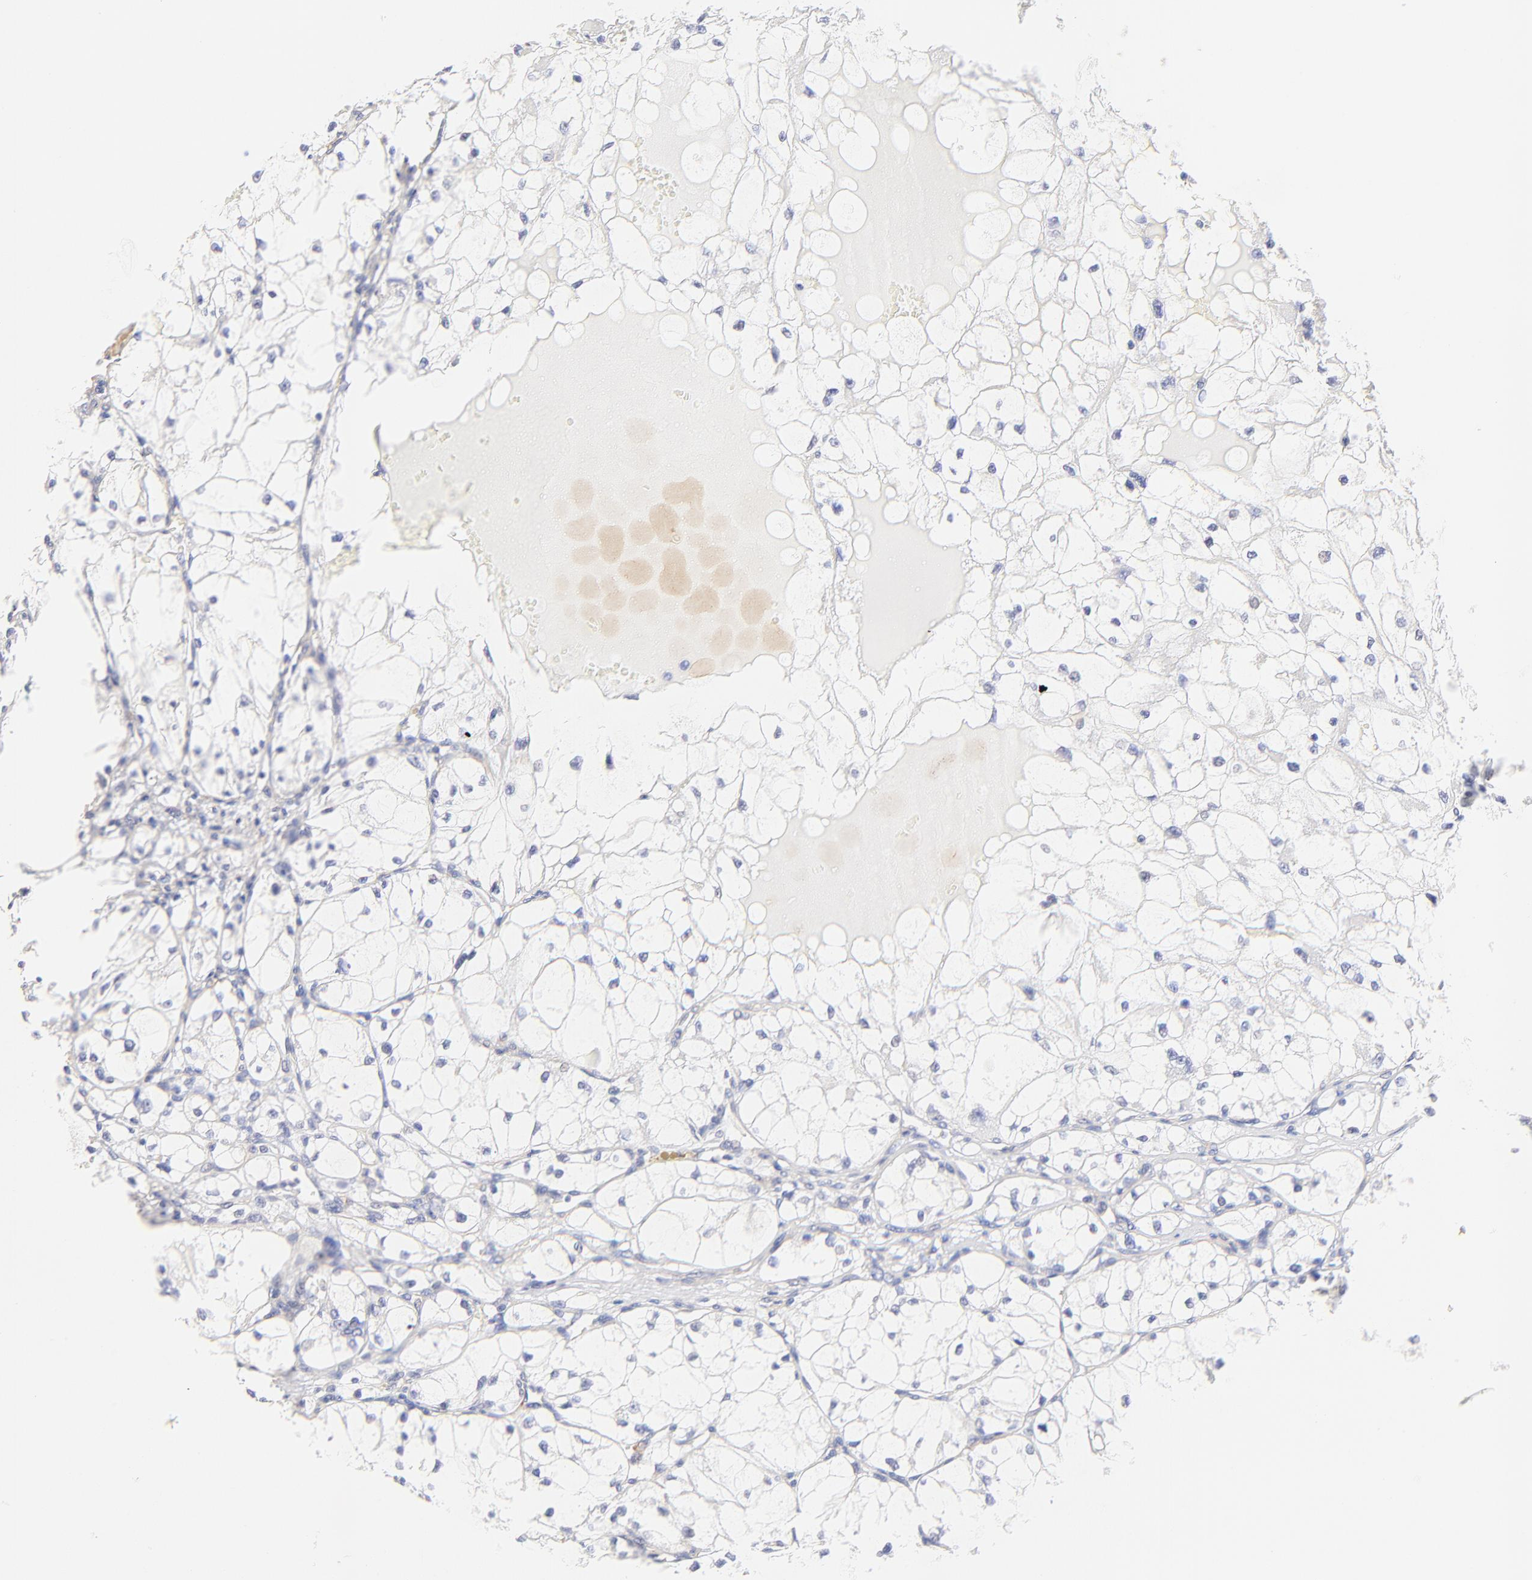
{"staining": {"intensity": "negative", "quantity": "none", "location": "none"}, "tissue": "renal cancer", "cell_type": "Tumor cells", "image_type": "cancer", "snomed": [{"axis": "morphology", "description": "Adenocarcinoma, NOS"}, {"axis": "topography", "description": "Kidney"}], "caption": "Immunohistochemistry histopathology image of adenocarcinoma (renal) stained for a protein (brown), which reveals no staining in tumor cells.", "gene": "ACTRT1", "patient": {"sex": "male", "age": 61}}